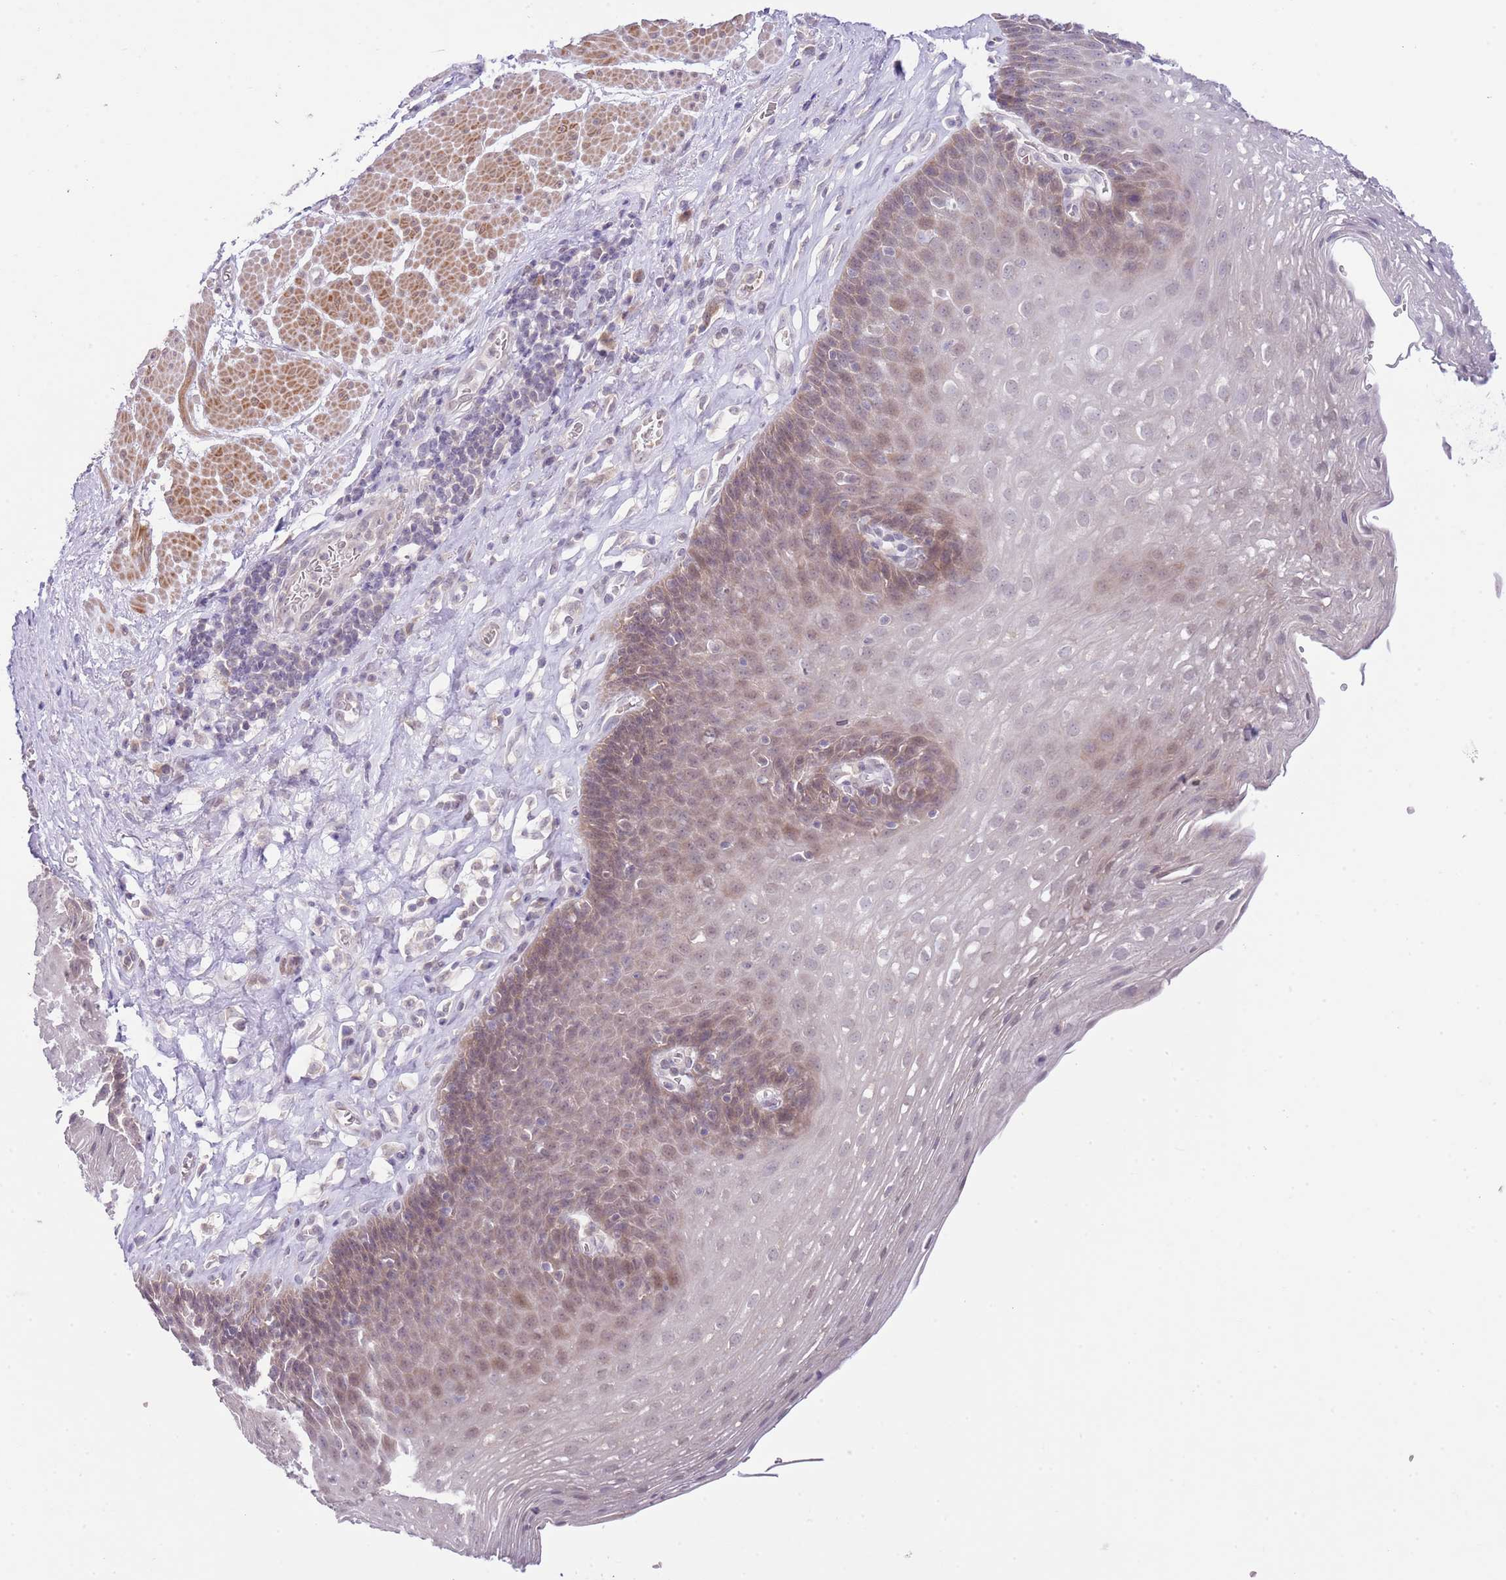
{"staining": {"intensity": "moderate", "quantity": "<25%", "location": "nuclear"}, "tissue": "esophagus", "cell_type": "Squamous epithelial cells", "image_type": "normal", "snomed": [{"axis": "morphology", "description": "Normal tissue, NOS"}, {"axis": "topography", "description": "Esophagus"}], "caption": "A photomicrograph showing moderate nuclear staining in about <25% of squamous epithelial cells in normal esophagus, as visualized by brown immunohistochemical staining.", "gene": "GALK2", "patient": {"sex": "female", "age": 66}}